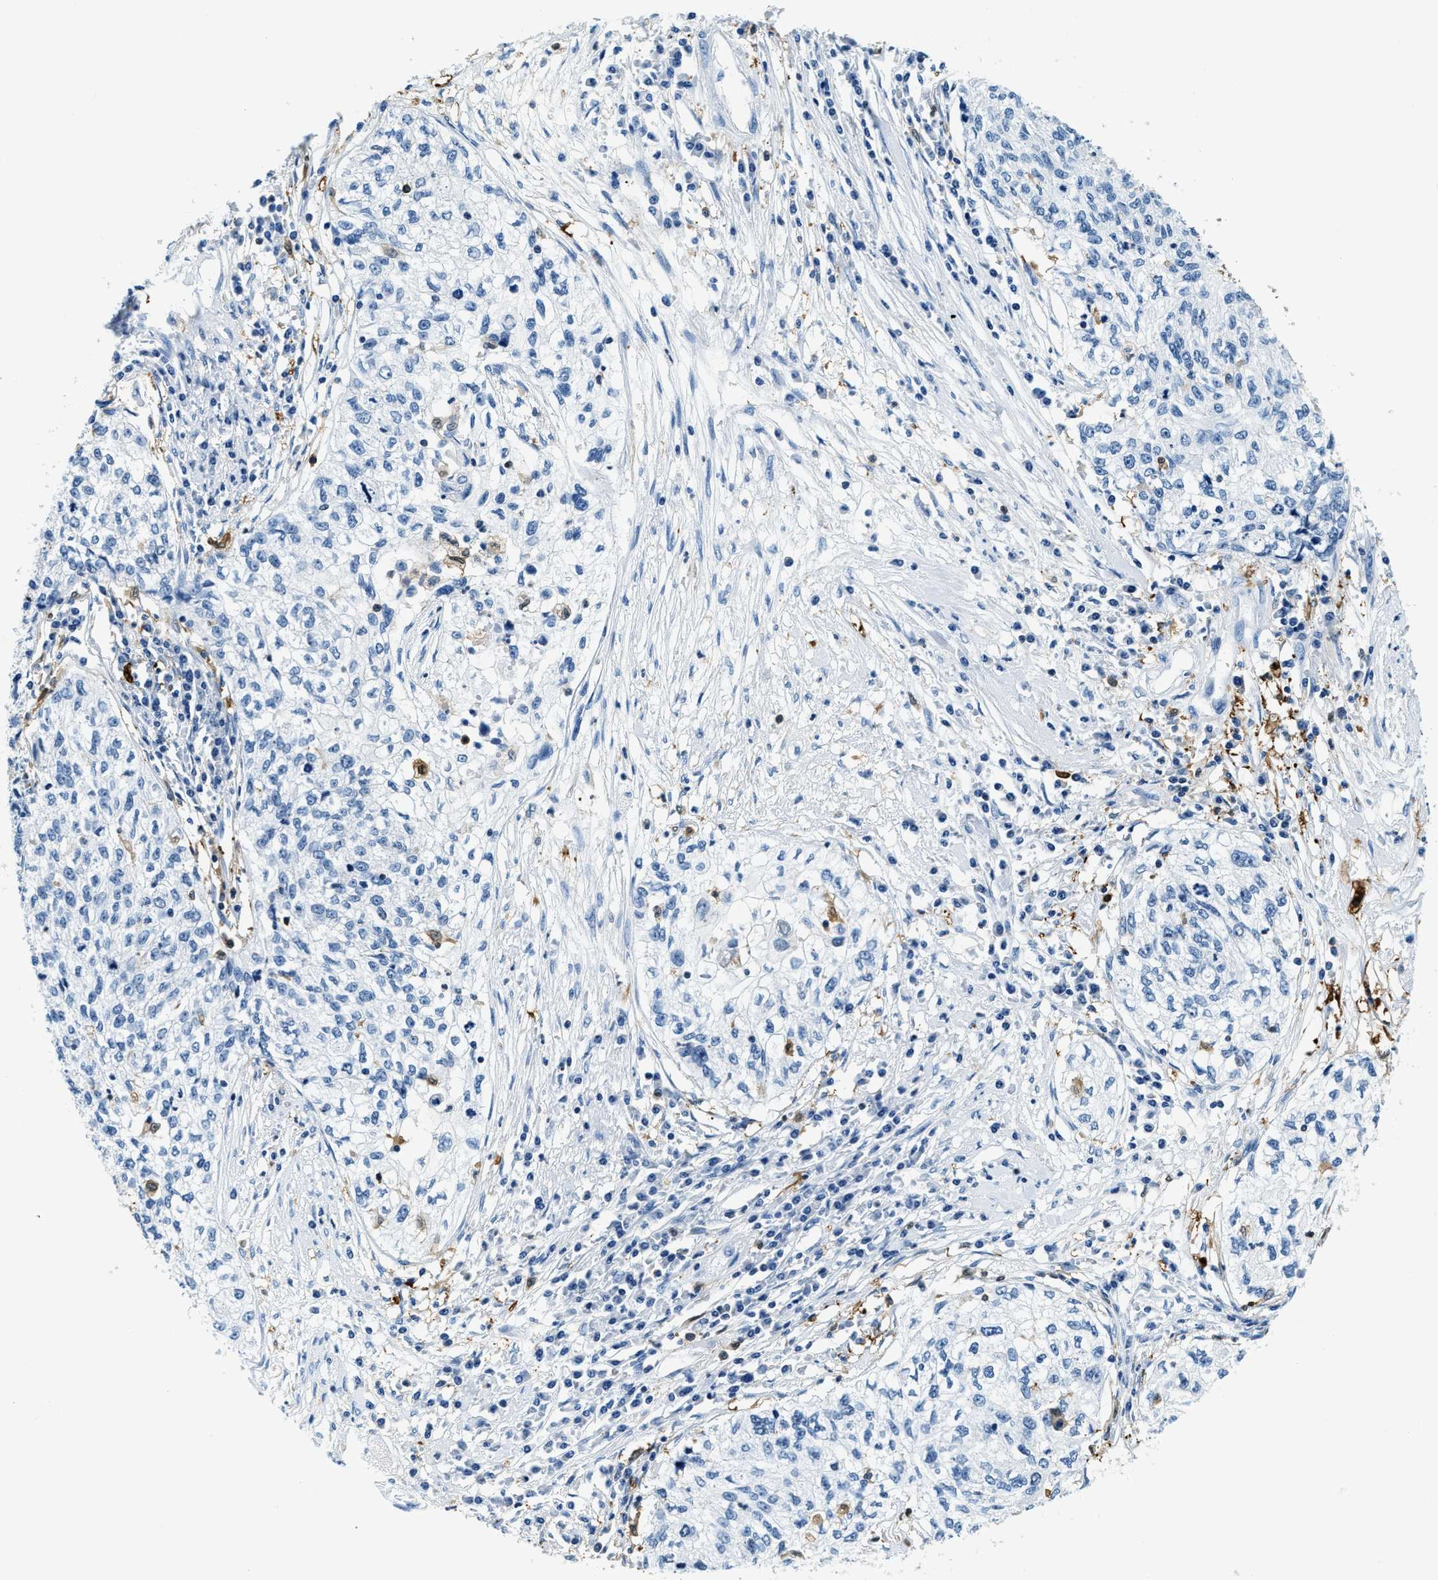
{"staining": {"intensity": "negative", "quantity": "none", "location": "none"}, "tissue": "cervical cancer", "cell_type": "Tumor cells", "image_type": "cancer", "snomed": [{"axis": "morphology", "description": "Squamous cell carcinoma, NOS"}, {"axis": "topography", "description": "Cervix"}], "caption": "Human cervical cancer (squamous cell carcinoma) stained for a protein using immunohistochemistry reveals no staining in tumor cells.", "gene": "CAPG", "patient": {"sex": "female", "age": 57}}